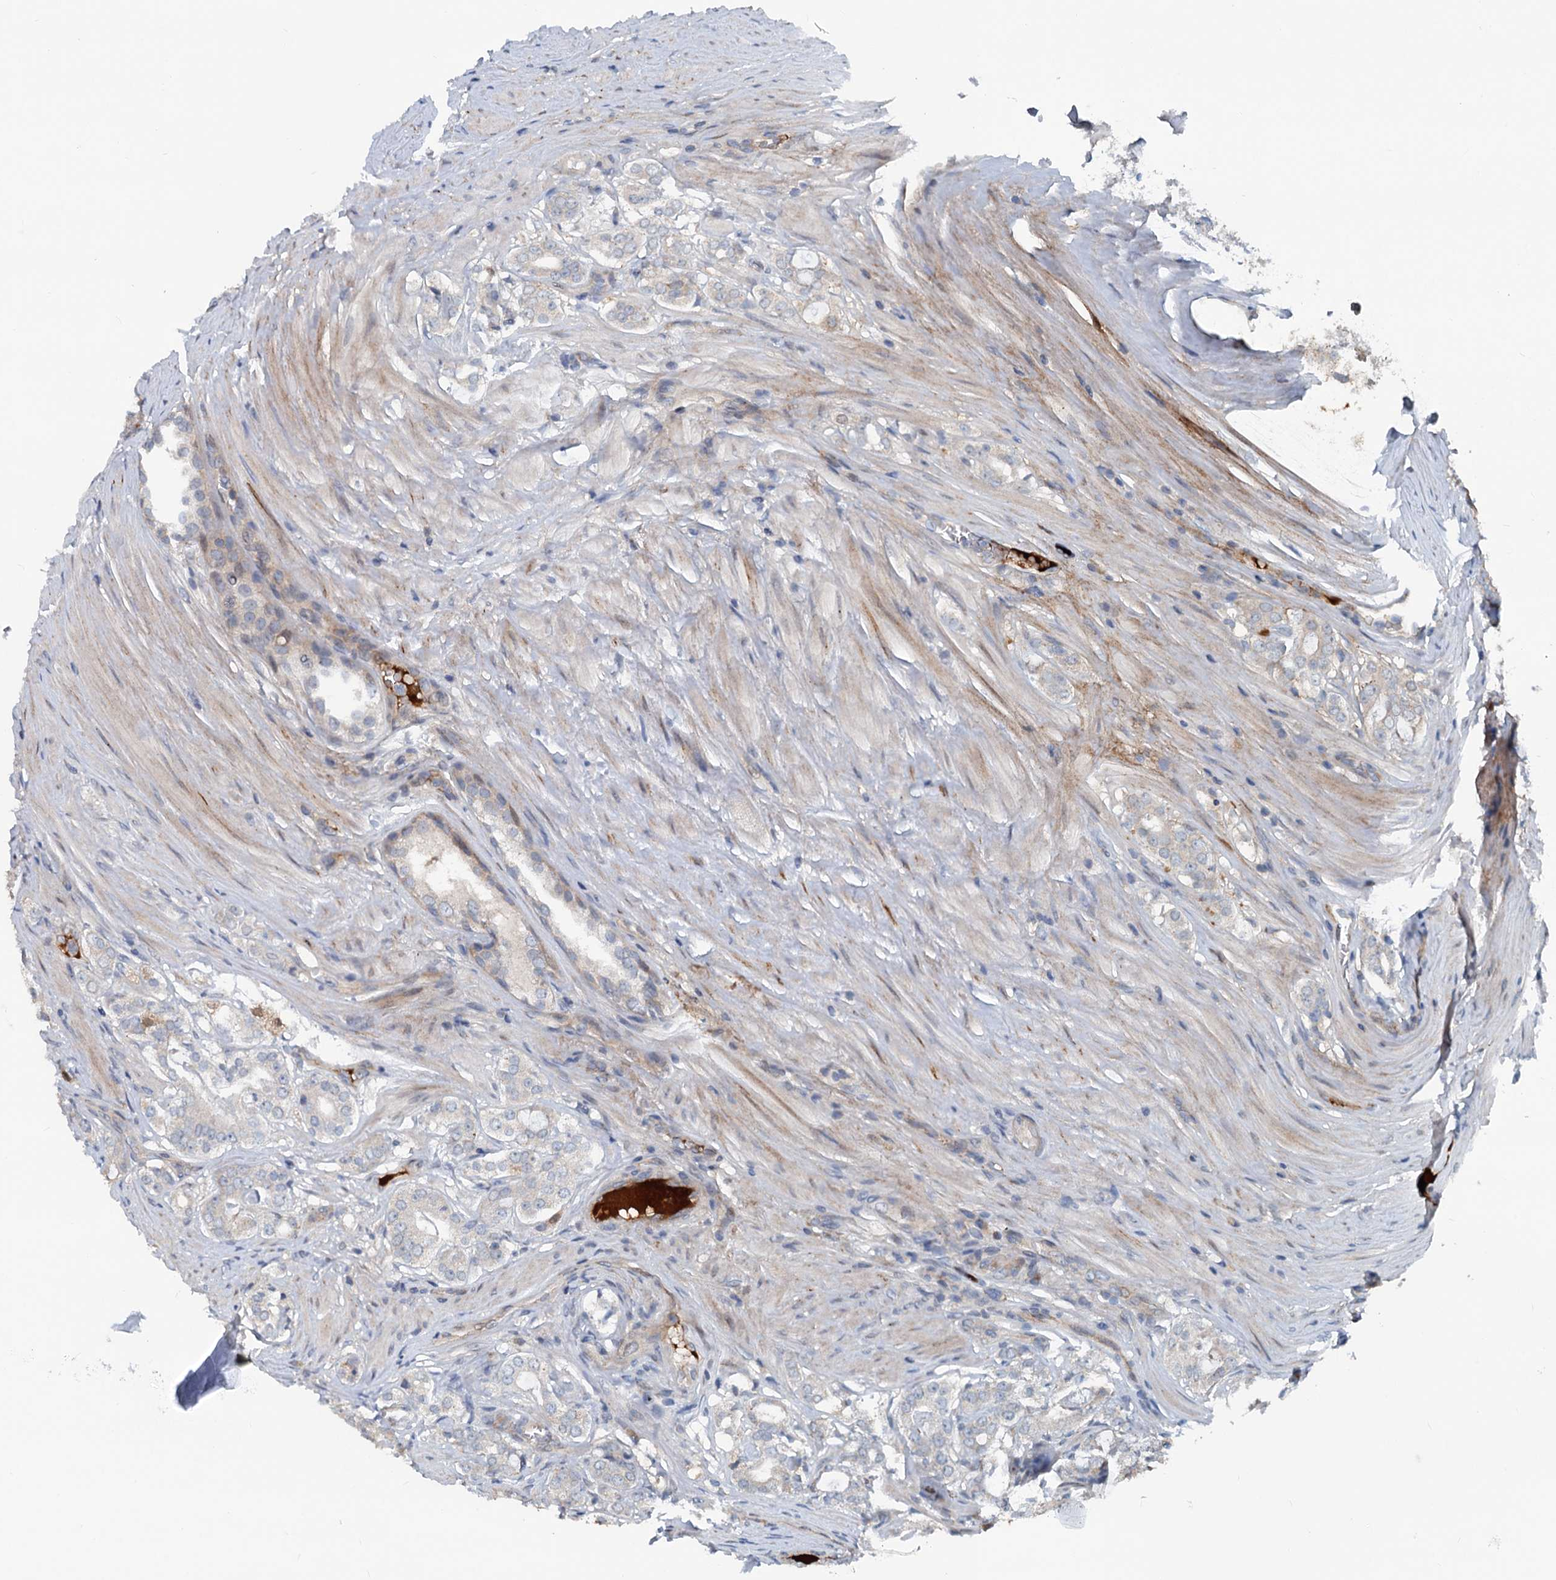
{"staining": {"intensity": "negative", "quantity": "none", "location": "none"}, "tissue": "prostate cancer", "cell_type": "Tumor cells", "image_type": "cancer", "snomed": [{"axis": "morphology", "description": "Adenocarcinoma, High grade"}, {"axis": "topography", "description": "Prostate"}], "caption": "This micrograph is of prostate adenocarcinoma (high-grade) stained with immunohistochemistry to label a protein in brown with the nuclei are counter-stained blue. There is no expression in tumor cells. Brightfield microscopy of immunohistochemistry stained with DAB (3,3'-diaminobenzidine) (brown) and hematoxylin (blue), captured at high magnification.", "gene": "TEDC1", "patient": {"sex": "male", "age": 63}}